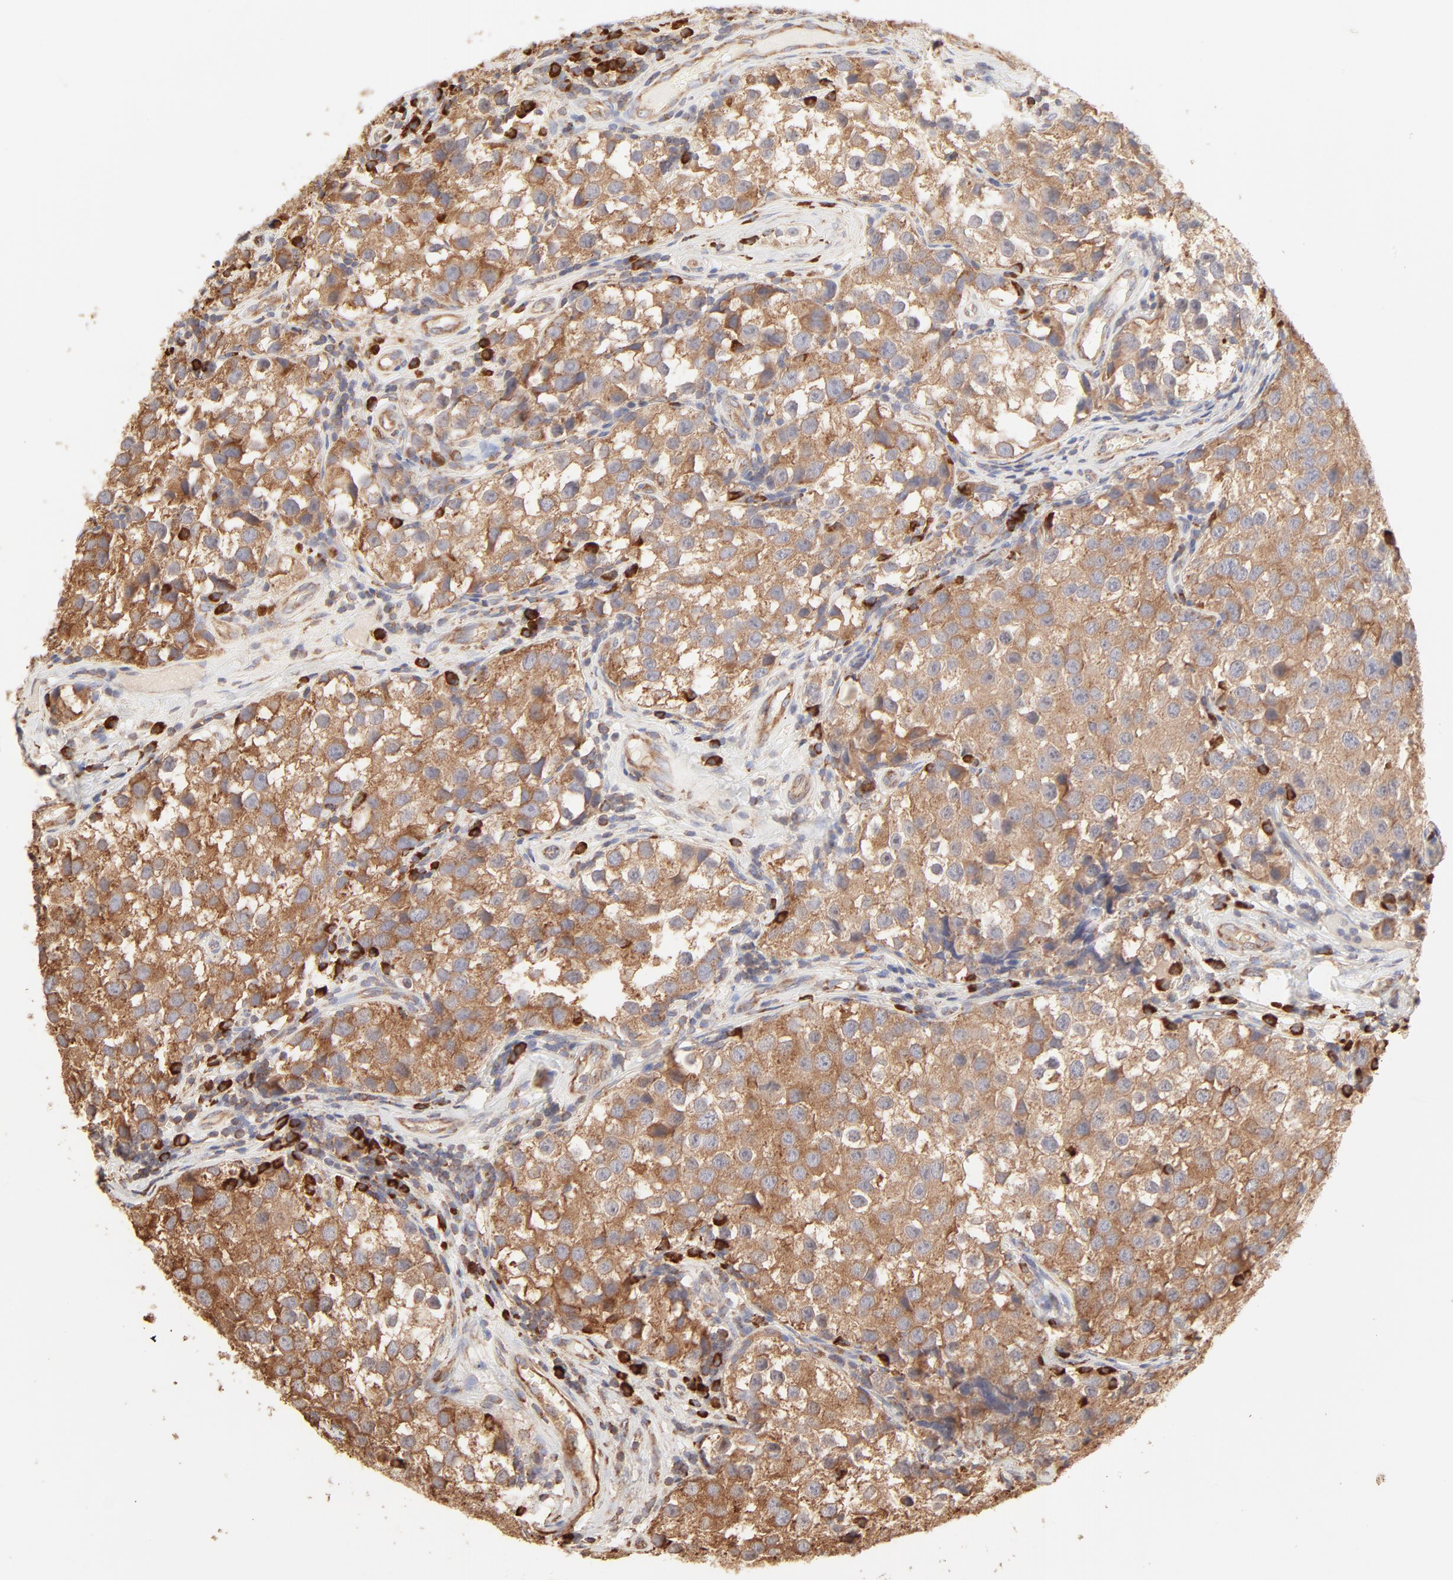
{"staining": {"intensity": "moderate", "quantity": ">75%", "location": "cytoplasmic/membranous"}, "tissue": "testis cancer", "cell_type": "Tumor cells", "image_type": "cancer", "snomed": [{"axis": "morphology", "description": "Seminoma, NOS"}, {"axis": "topography", "description": "Testis"}], "caption": "Protein expression analysis of testis cancer displays moderate cytoplasmic/membranous expression in approximately >75% of tumor cells. (IHC, brightfield microscopy, high magnification).", "gene": "RPS20", "patient": {"sex": "male", "age": 39}}